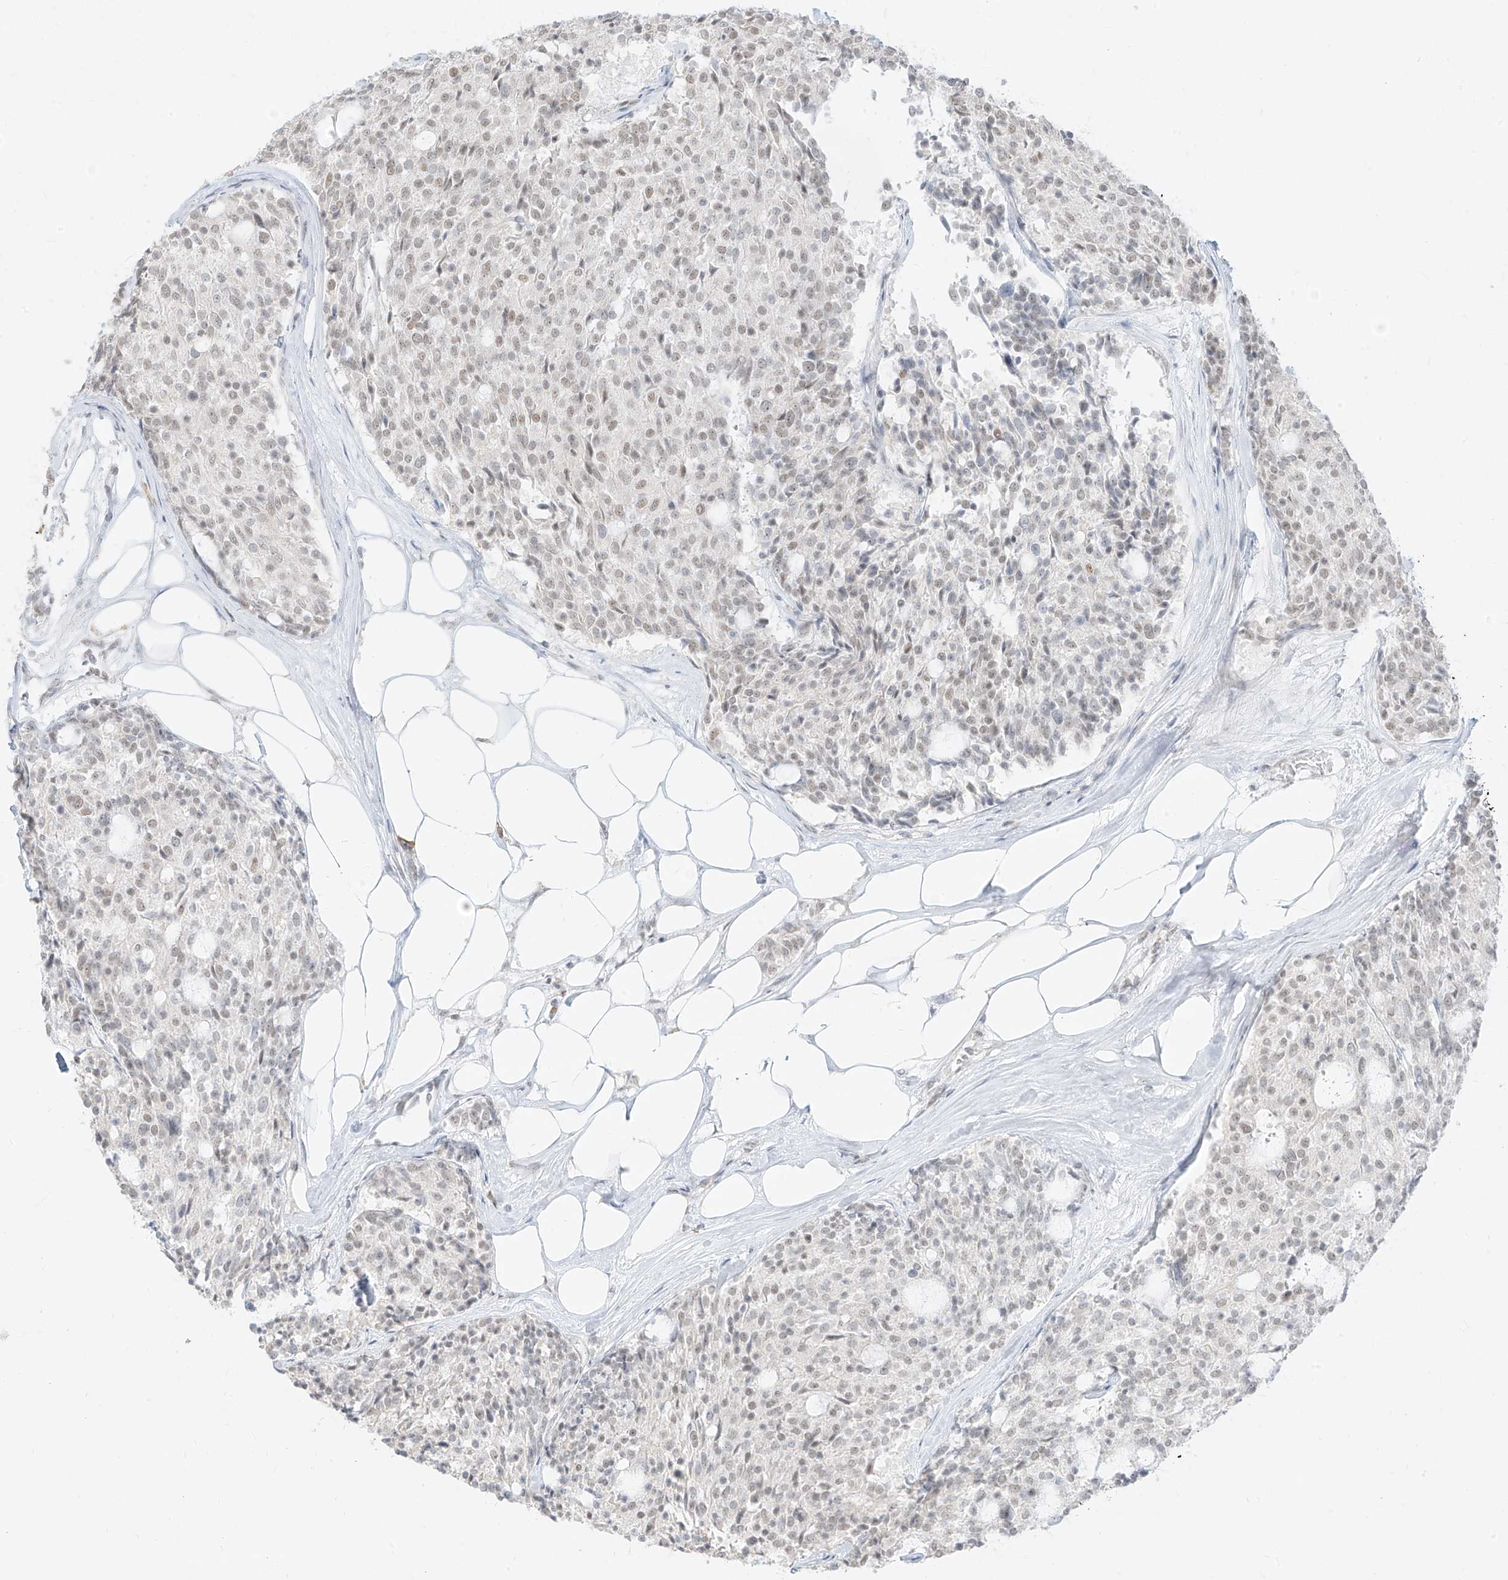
{"staining": {"intensity": "weak", "quantity": "<25%", "location": "nuclear"}, "tissue": "carcinoid", "cell_type": "Tumor cells", "image_type": "cancer", "snomed": [{"axis": "morphology", "description": "Carcinoid, malignant, NOS"}, {"axis": "topography", "description": "Pancreas"}], "caption": "Tumor cells show no significant positivity in malignant carcinoid.", "gene": "SUPT5H", "patient": {"sex": "female", "age": 54}}